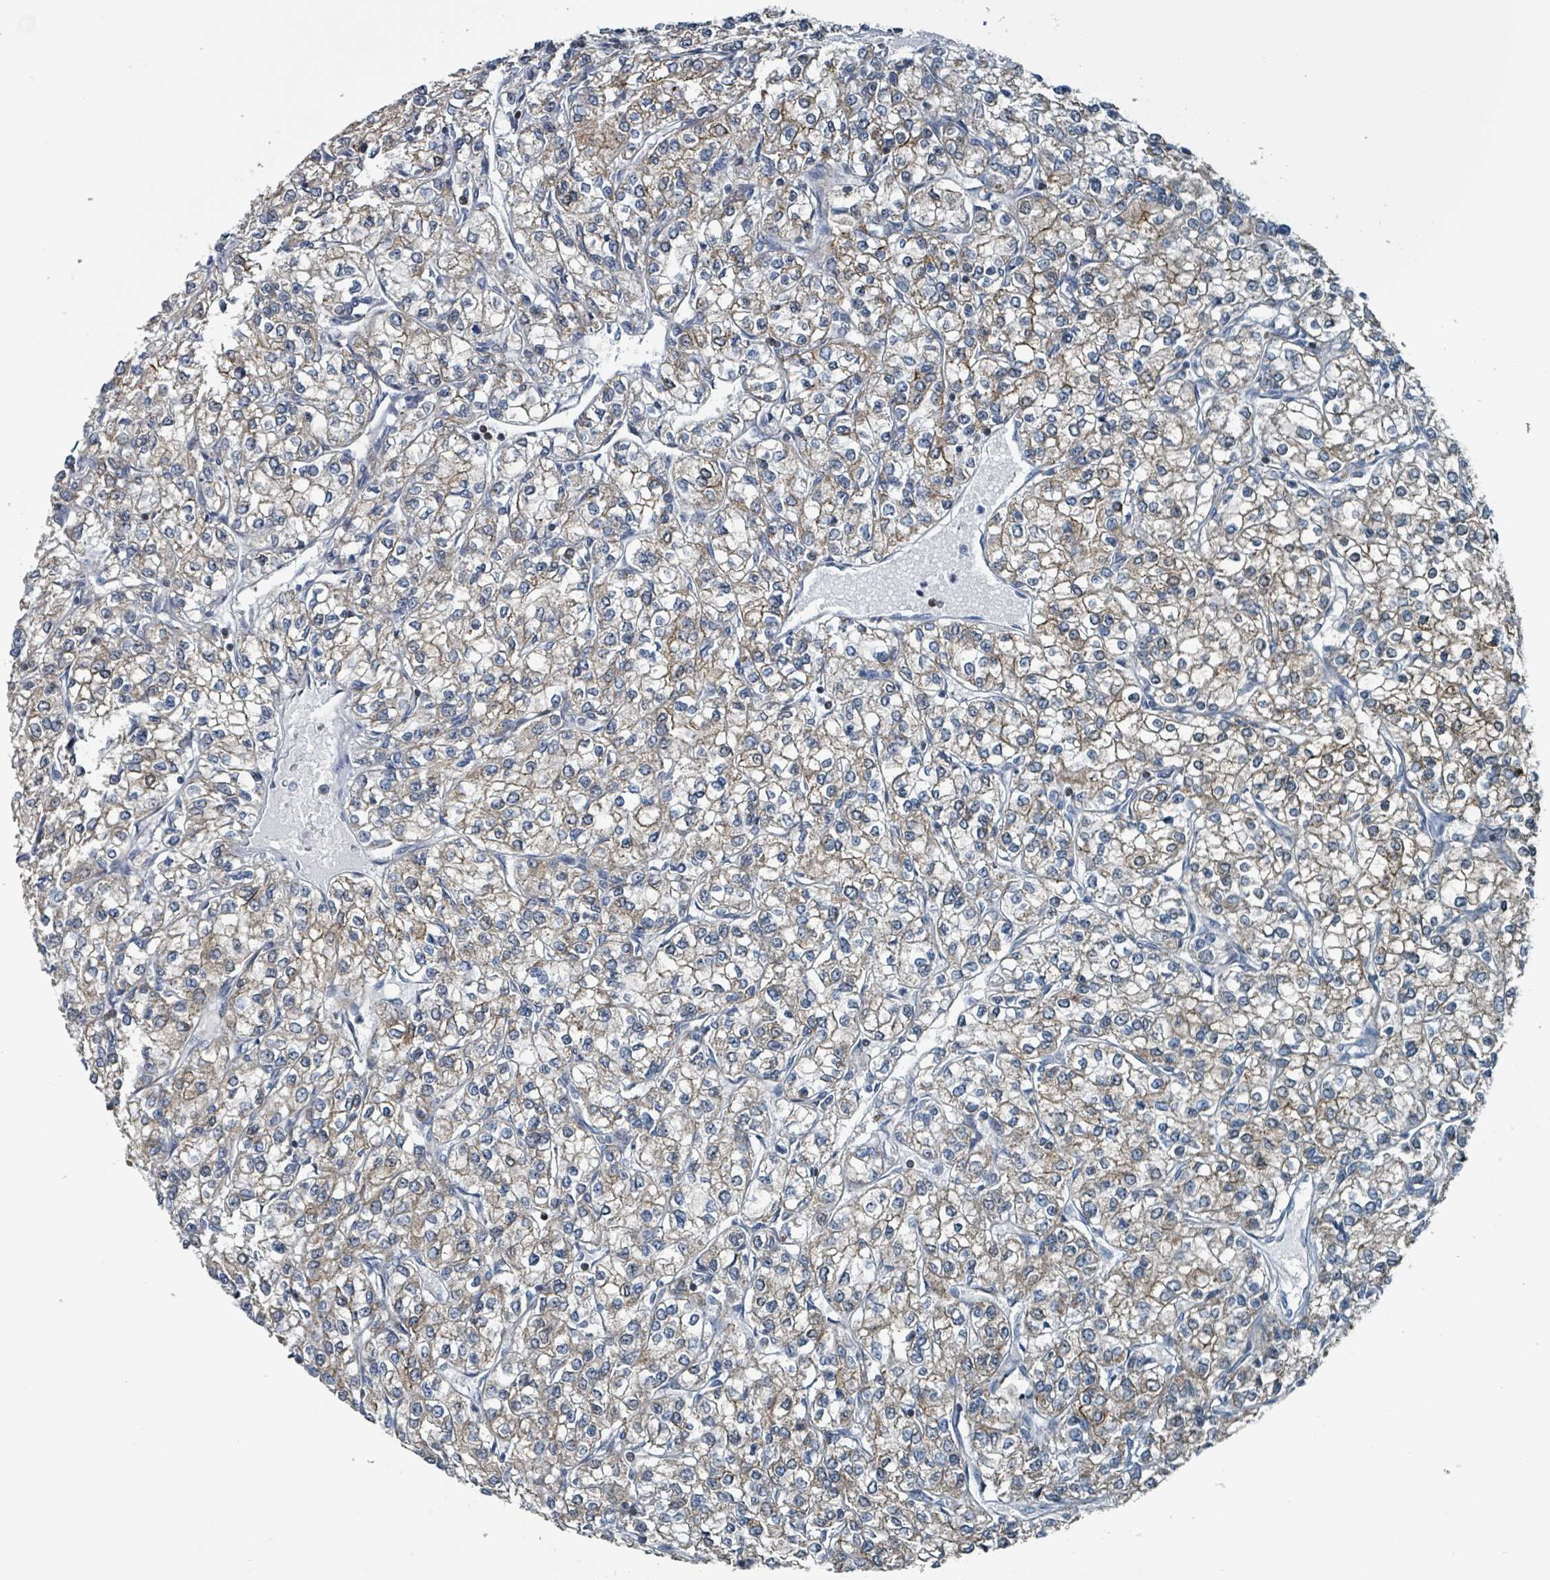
{"staining": {"intensity": "weak", "quantity": ">75%", "location": "cytoplasmic/membranous"}, "tissue": "renal cancer", "cell_type": "Tumor cells", "image_type": "cancer", "snomed": [{"axis": "morphology", "description": "Adenocarcinoma, NOS"}, {"axis": "topography", "description": "Kidney"}], "caption": "A micrograph of renal cancer (adenocarcinoma) stained for a protein reveals weak cytoplasmic/membranous brown staining in tumor cells. (DAB IHC with brightfield microscopy, high magnification).", "gene": "ABHD18", "patient": {"sex": "male", "age": 80}}